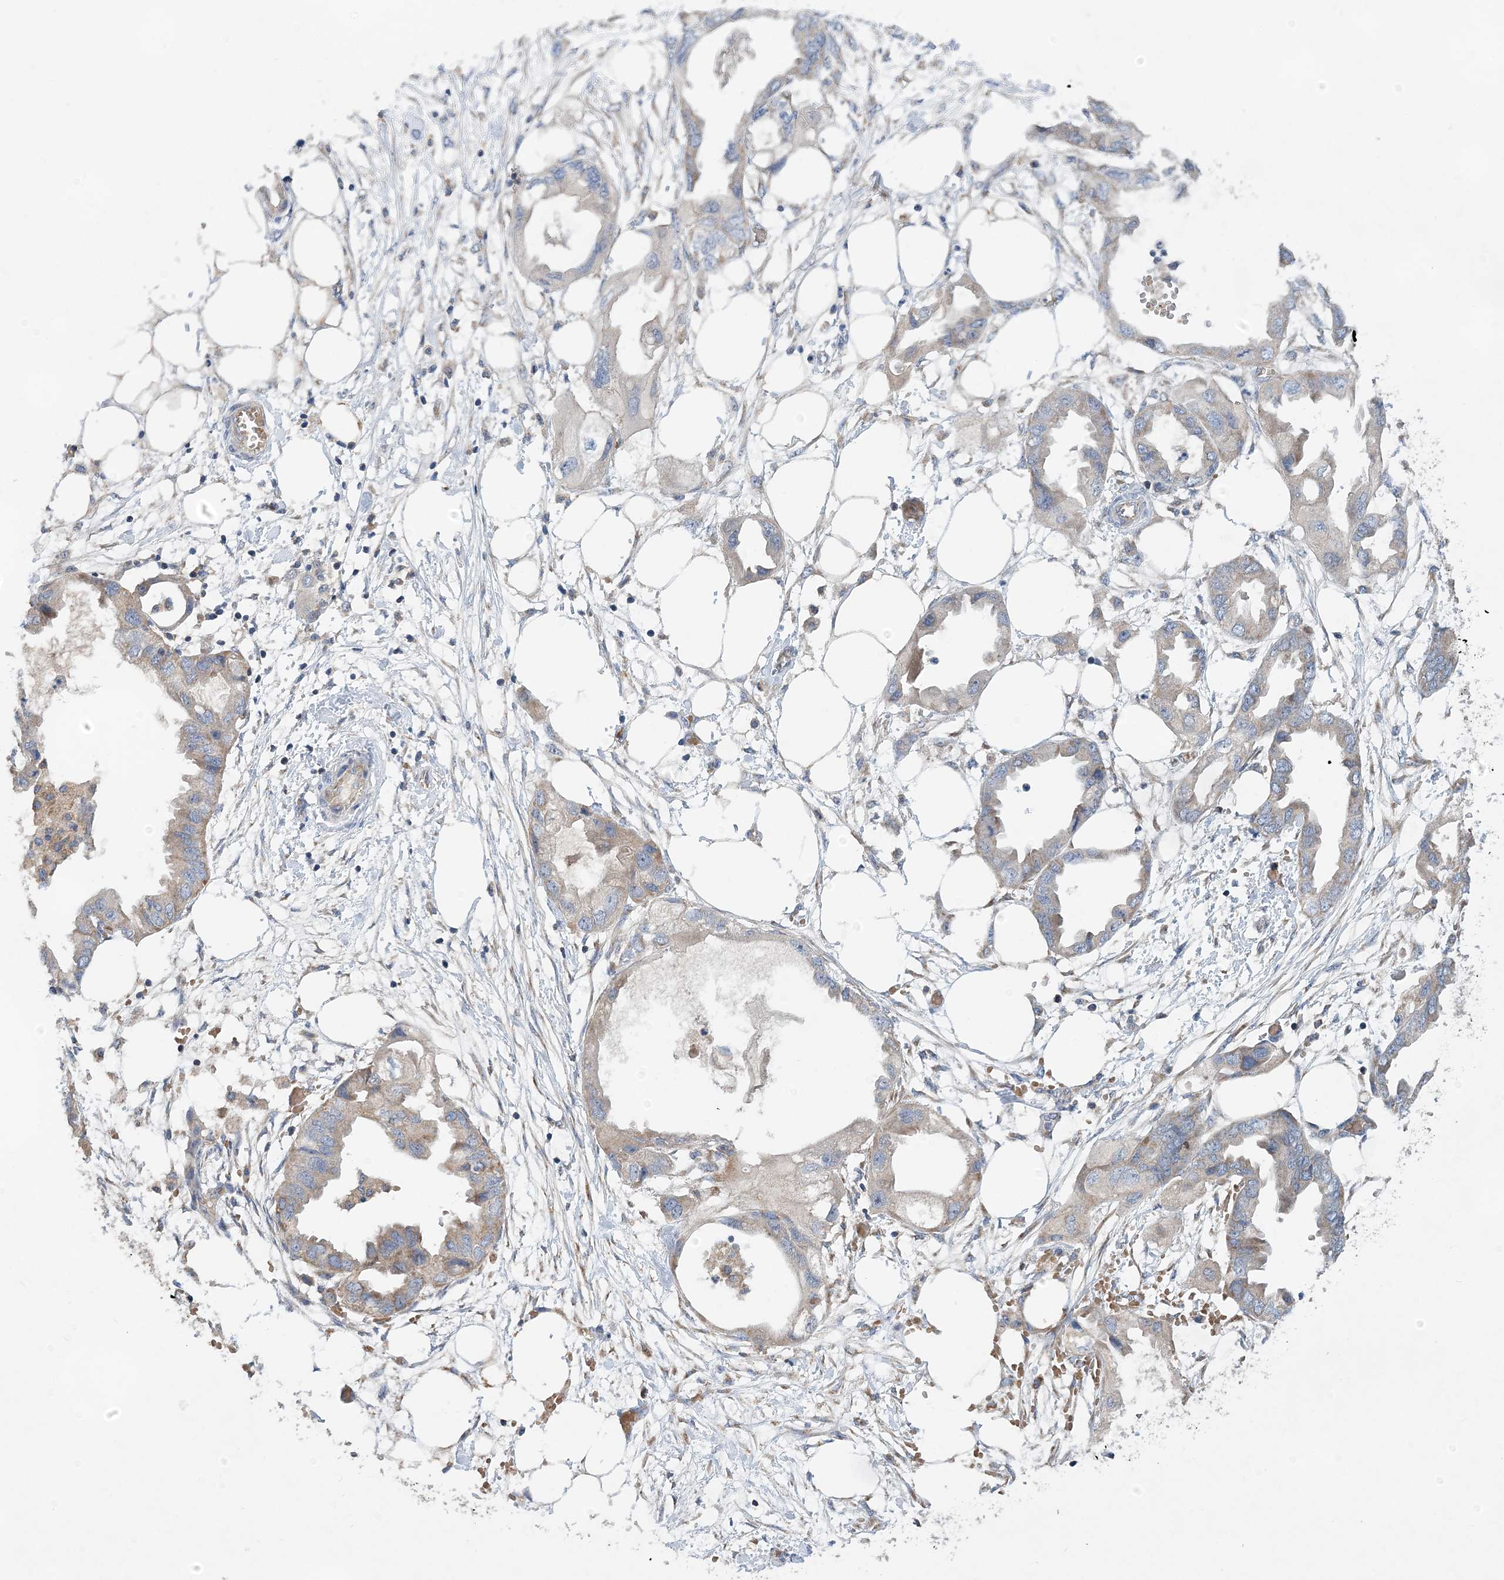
{"staining": {"intensity": "weak", "quantity": "<25%", "location": "cytoplasmic/membranous"}, "tissue": "endometrial cancer", "cell_type": "Tumor cells", "image_type": "cancer", "snomed": [{"axis": "morphology", "description": "Adenocarcinoma, NOS"}, {"axis": "morphology", "description": "Adenocarcinoma, metastatic, NOS"}, {"axis": "topography", "description": "Adipose tissue"}, {"axis": "topography", "description": "Endometrium"}], "caption": "Tumor cells show no significant positivity in endometrial cancer (adenocarcinoma).", "gene": "TRAPPC13", "patient": {"sex": "female", "age": 67}}